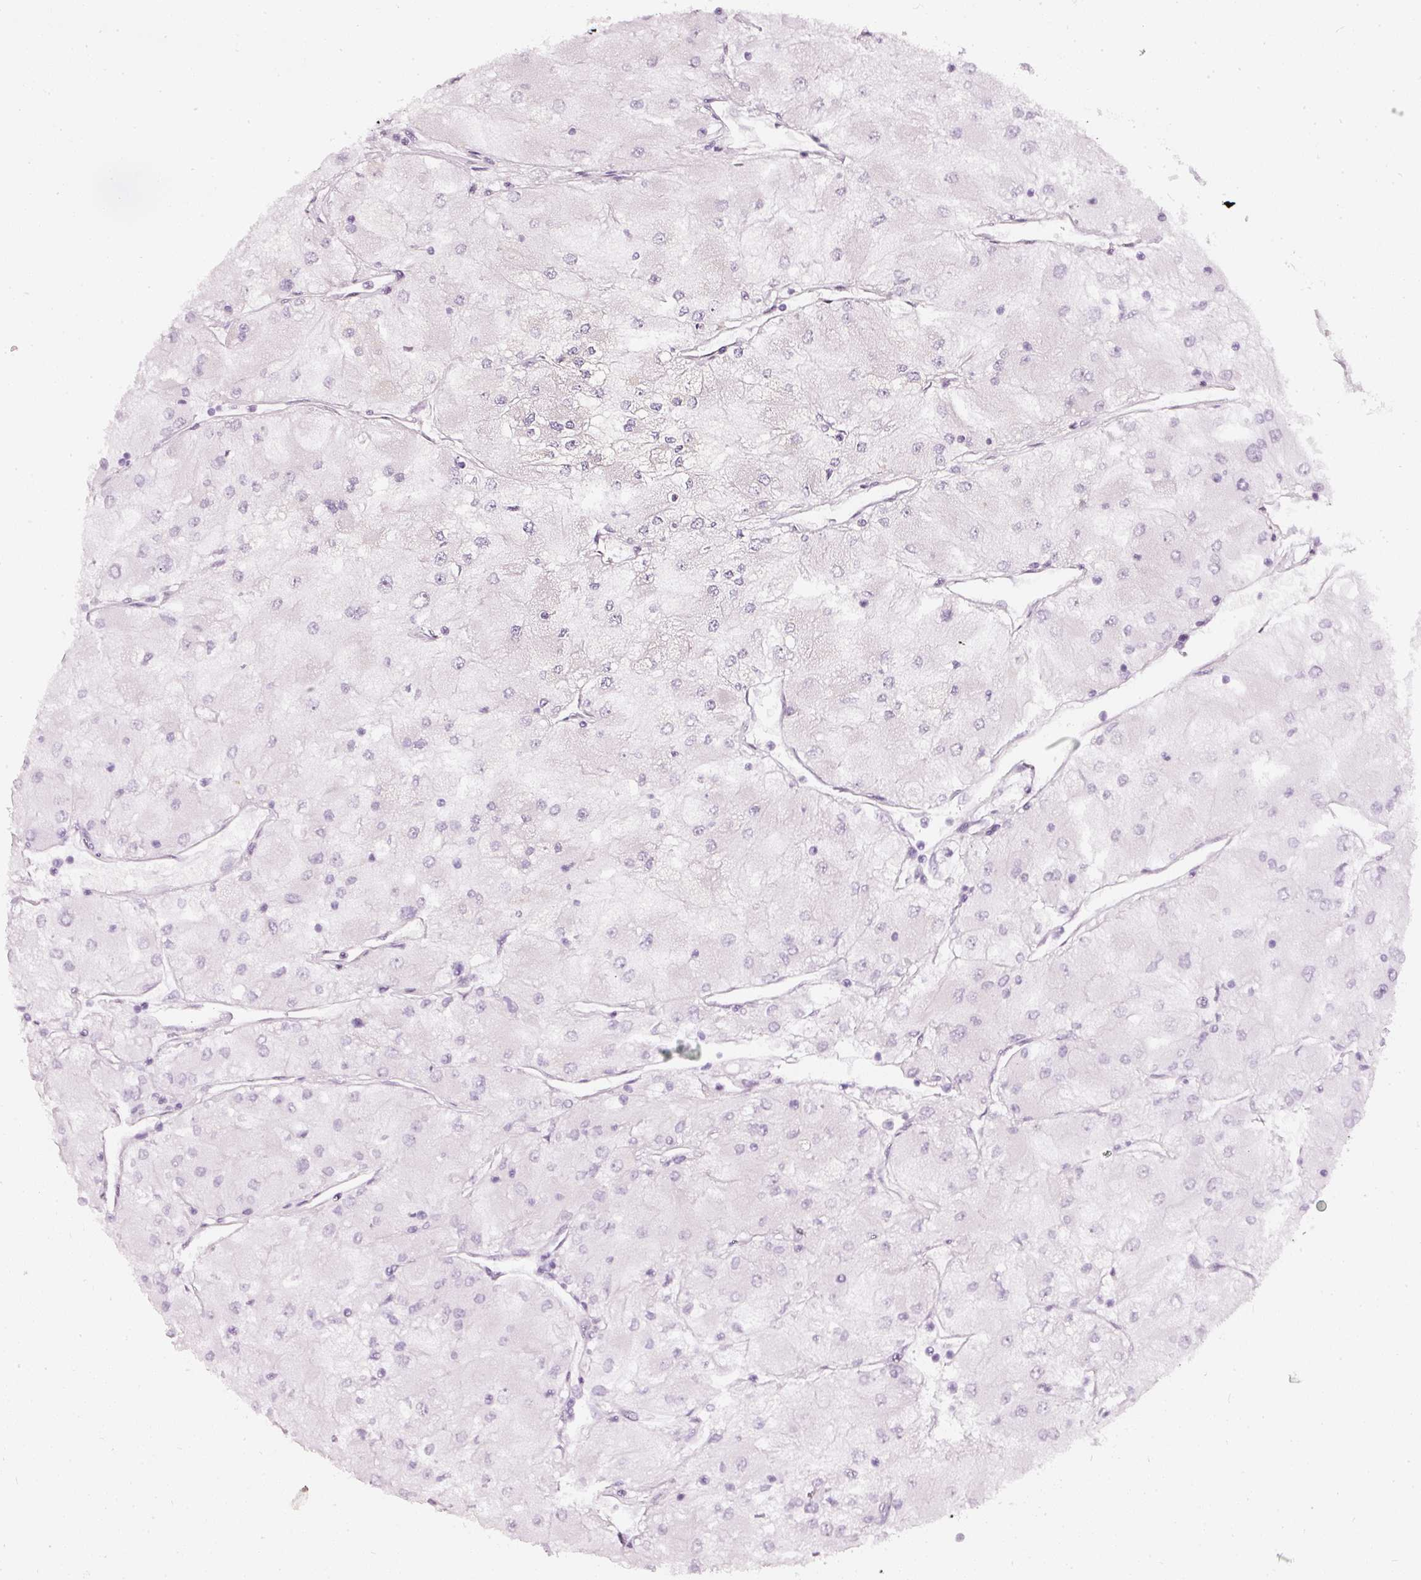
{"staining": {"intensity": "negative", "quantity": "none", "location": "none"}, "tissue": "renal cancer", "cell_type": "Tumor cells", "image_type": "cancer", "snomed": [{"axis": "morphology", "description": "Adenocarcinoma, NOS"}, {"axis": "topography", "description": "Kidney"}], "caption": "Tumor cells show no significant positivity in renal adenocarcinoma.", "gene": "CNP", "patient": {"sex": "male", "age": 80}}